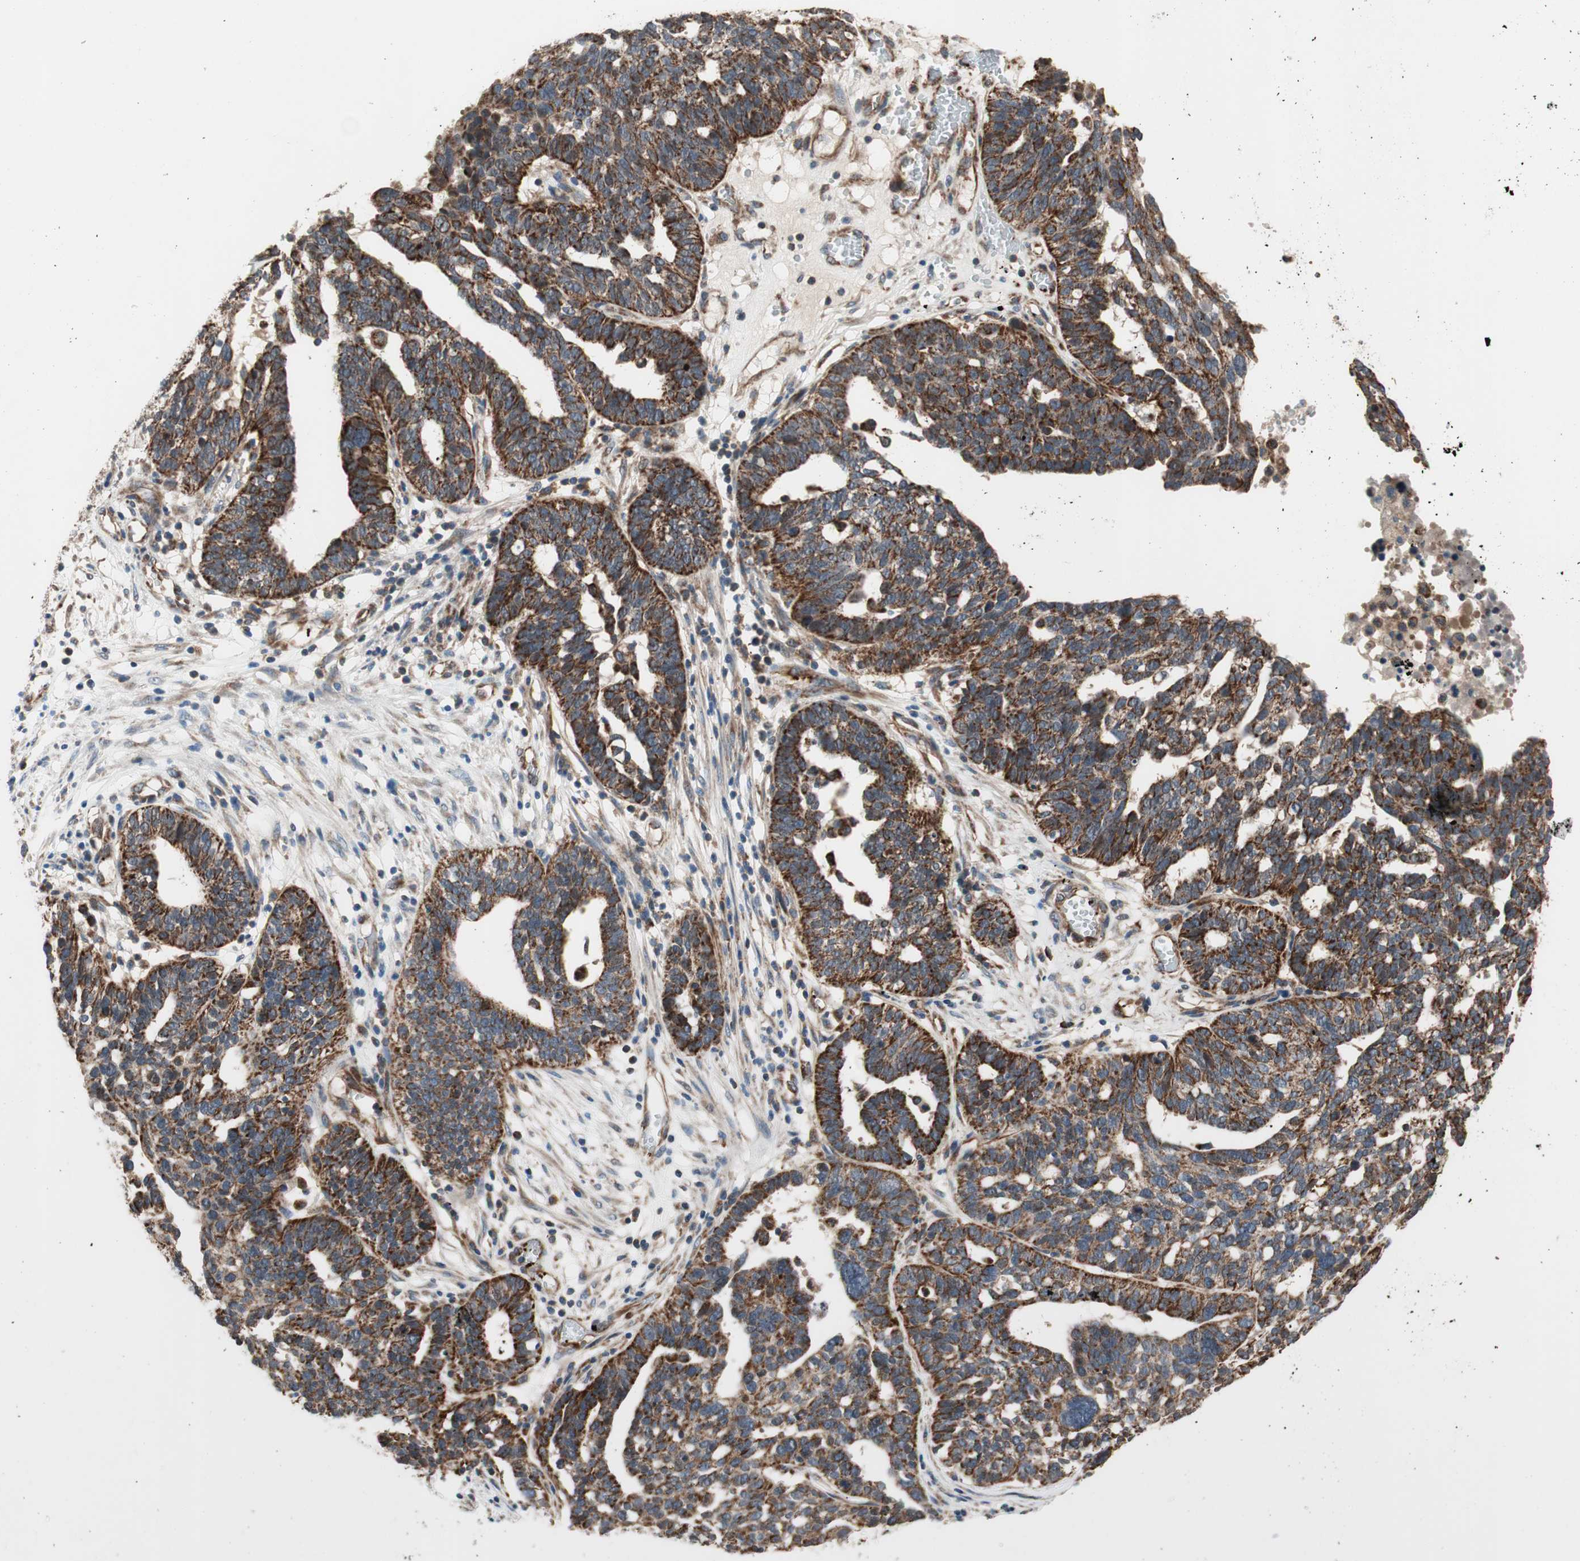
{"staining": {"intensity": "strong", "quantity": ">75%", "location": "cytoplasmic/membranous"}, "tissue": "ovarian cancer", "cell_type": "Tumor cells", "image_type": "cancer", "snomed": [{"axis": "morphology", "description": "Cystadenocarcinoma, serous, NOS"}, {"axis": "topography", "description": "Ovary"}], "caption": "Immunohistochemistry photomicrograph of neoplastic tissue: human ovarian cancer (serous cystadenocarcinoma) stained using IHC demonstrates high levels of strong protein expression localized specifically in the cytoplasmic/membranous of tumor cells, appearing as a cytoplasmic/membranous brown color.", "gene": "AKAP1", "patient": {"sex": "female", "age": 59}}